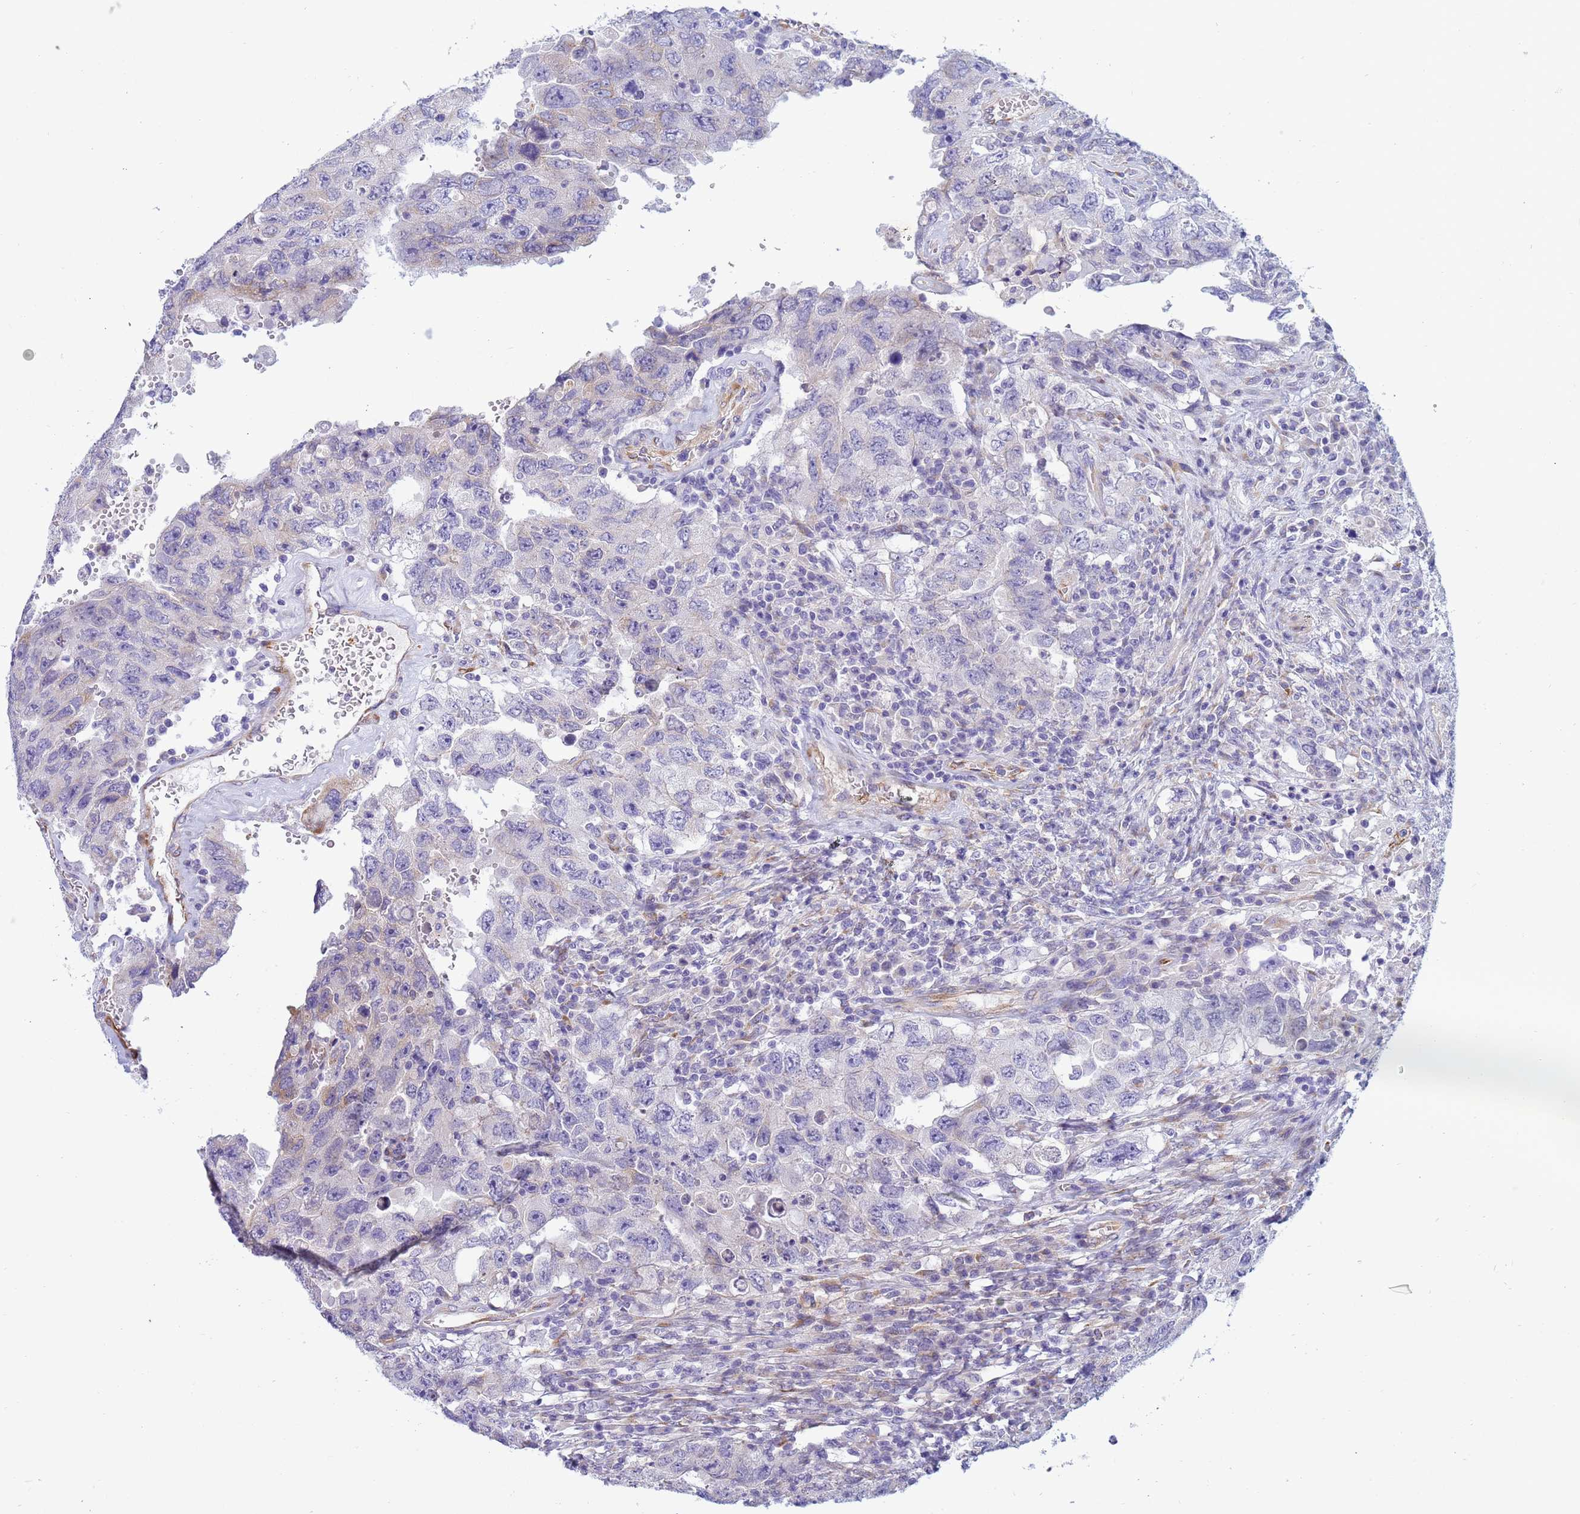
{"staining": {"intensity": "strong", "quantity": "<25%", "location": "cytoplasmic/membranous"}, "tissue": "testis cancer", "cell_type": "Tumor cells", "image_type": "cancer", "snomed": [{"axis": "morphology", "description": "Carcinoma, Embryonal, NOS"}, {"axis": "topography", "description": "Testis"}], "caption": "IHC photomicrograph of testis cancer stained for a protein (brown), which demonstrates medium levels of strong cytoplasmic/membranous expression in about <25% of tumor cells.", "gene": "TRPC6", "patient": {"sex": "male", "age": 26}}